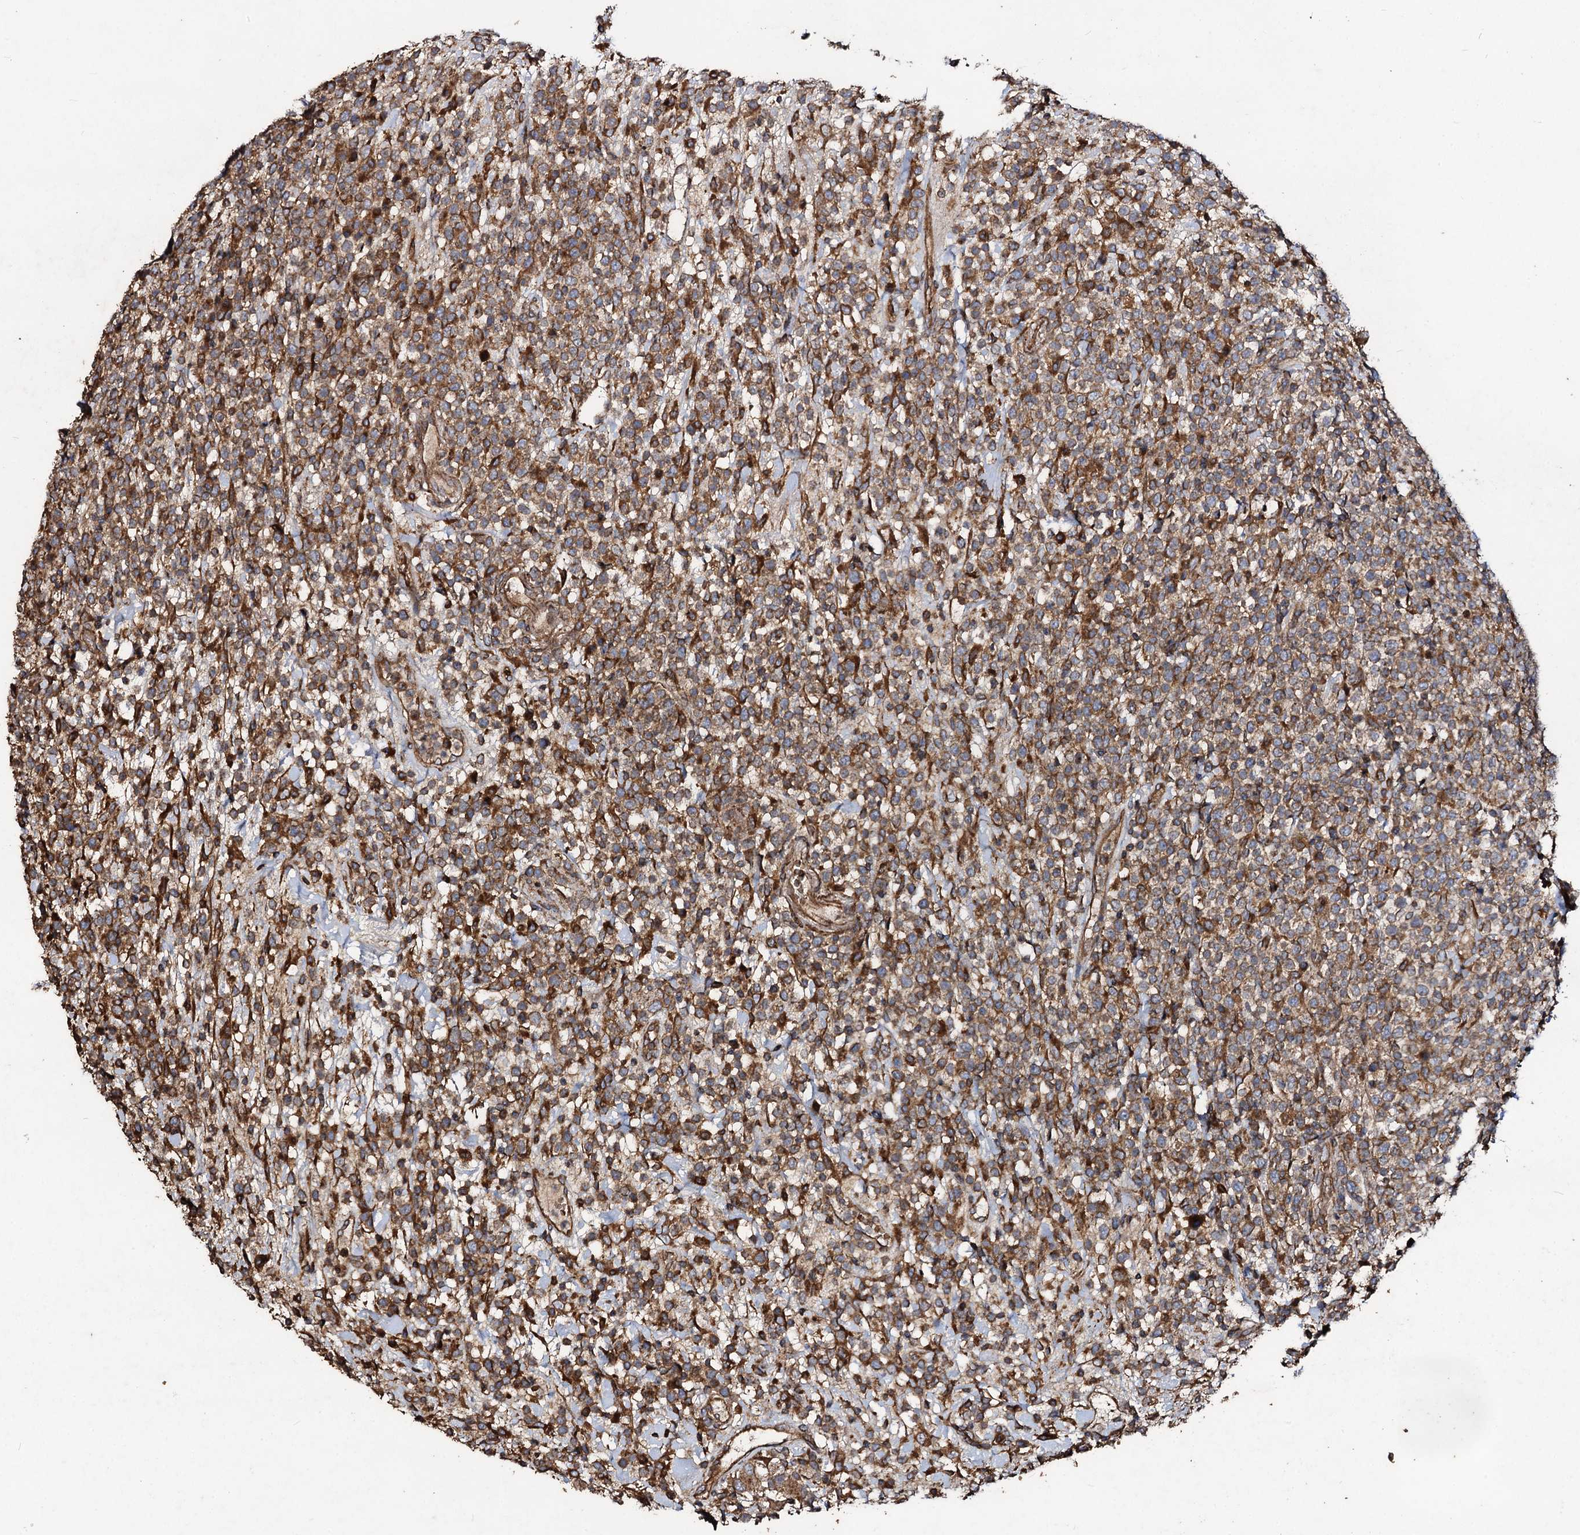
{"staining": {"intensity": "moderate", "quantity": ">75%", "location": "cytoplasmic/membranous"}, "tissue": "lymphoma", "cell_type": "Tumor cells", "image_type": "cancer", "snomed": [{"axis": "morphology", "description": "Malignant lymphoma, non-Hodgkin's type, High grade"}, {"axis": "topography", "description": "Colon"}], "caption": "This image demonstrates immunohistochemistry (IHC) staining of human lymphoma, with medium moderate cytoplasmic/membranous positivity in about >75% of tumor cells.", "gene": "NOTCH2NLA", "patient": {"sex": "female", "age": 53}}